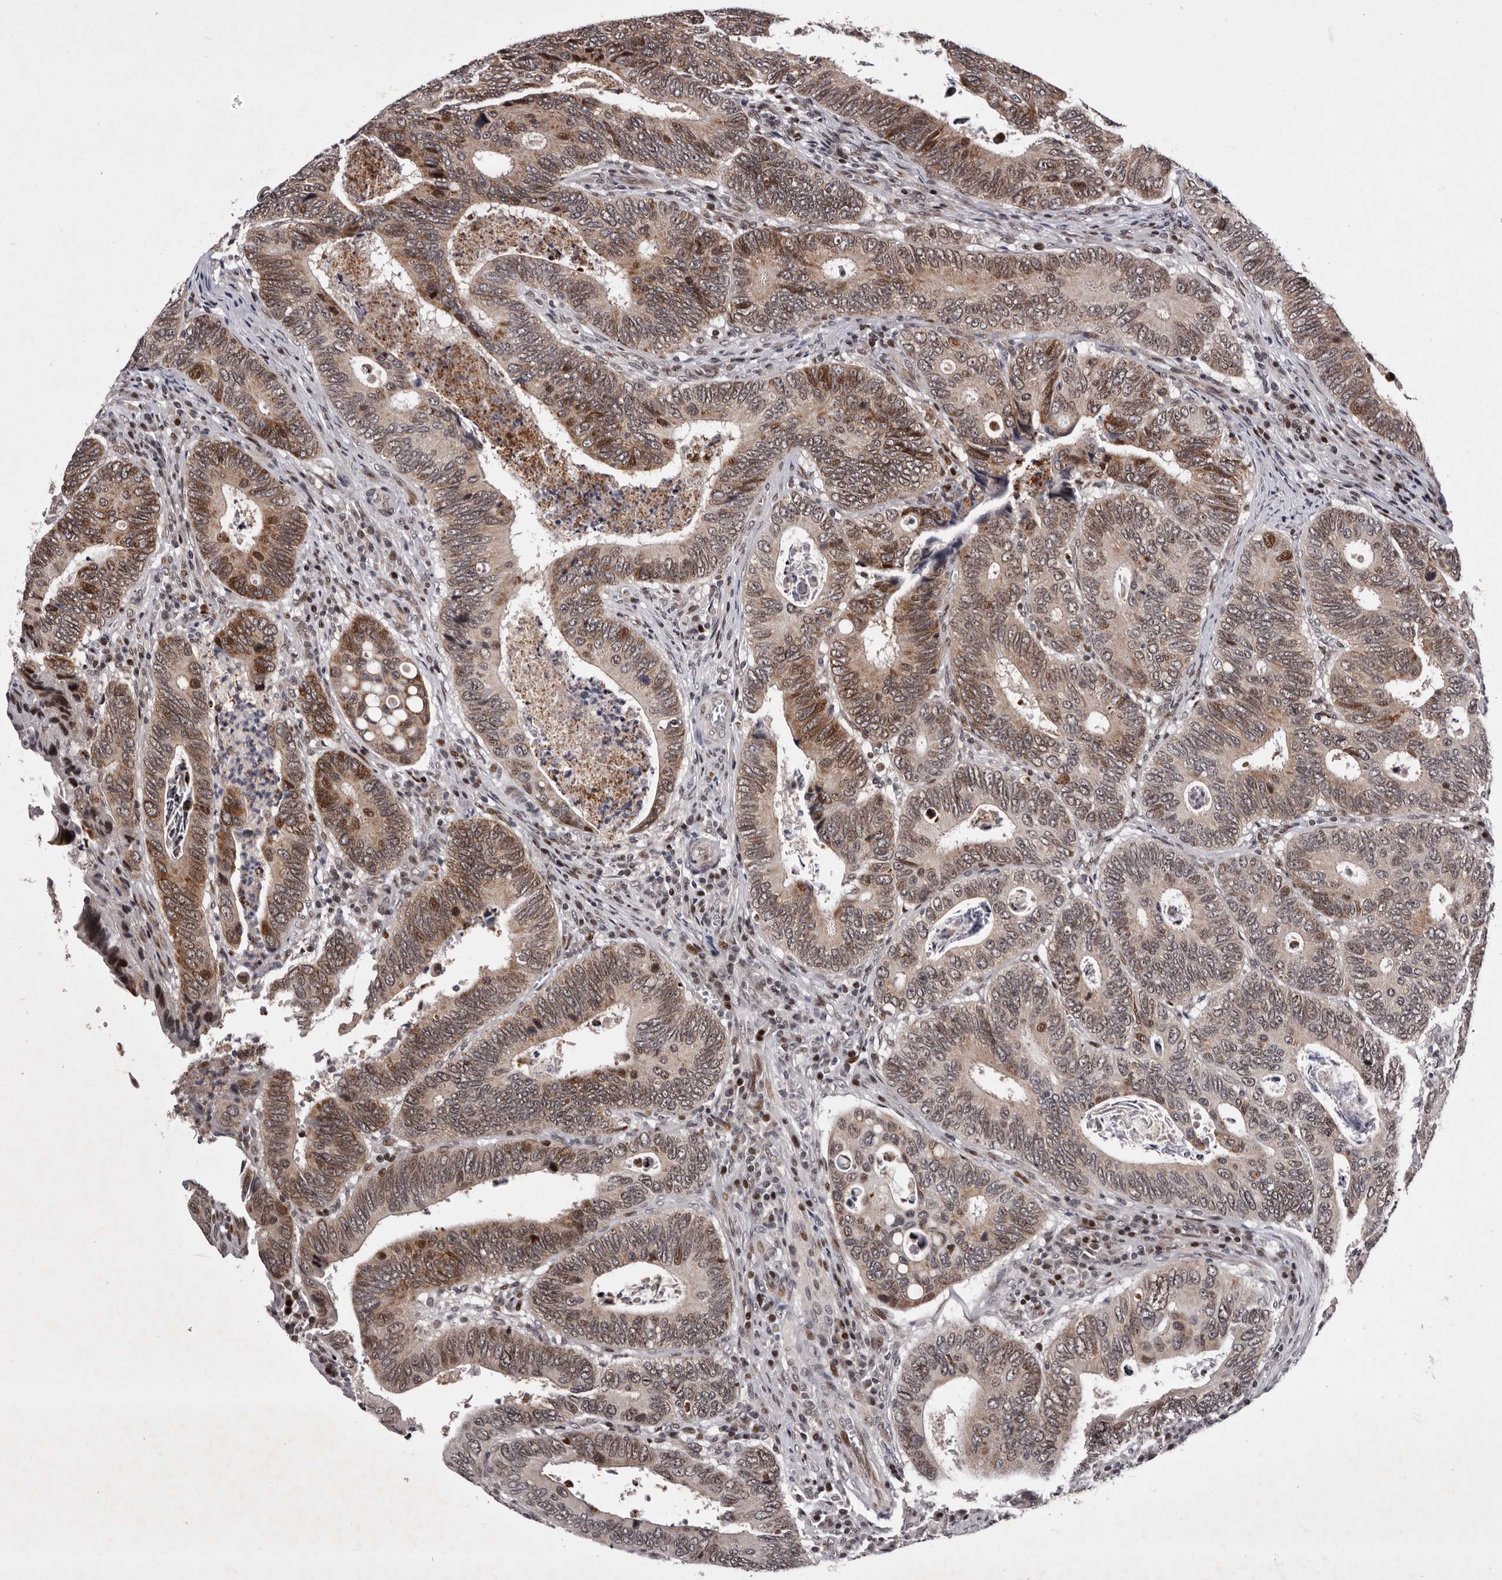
{"staining": {"intensity": "moderate", "quantity": ">75%", "location": "cytoplasmic/membranous,nuclear"}, "tissue": "colorectal cancer", "cell_type": "Tumor cells", "image_type": "cancer", "snomed": [{"axis": "morphology", "description": "Adenocarcinoma, NOS"}, {"axis": "topography", "description": "Colon"}], "caption": "IHC (DAB (3,3'-diaminobenzidine)) staining of human colorectal cancer exhibits moderate cytoplasmic/membranous and nuclear protein positivity in approximately >75% of tumor cells.", "gene": "TNKS", "patient": {"sex": "male", "age": 72}}